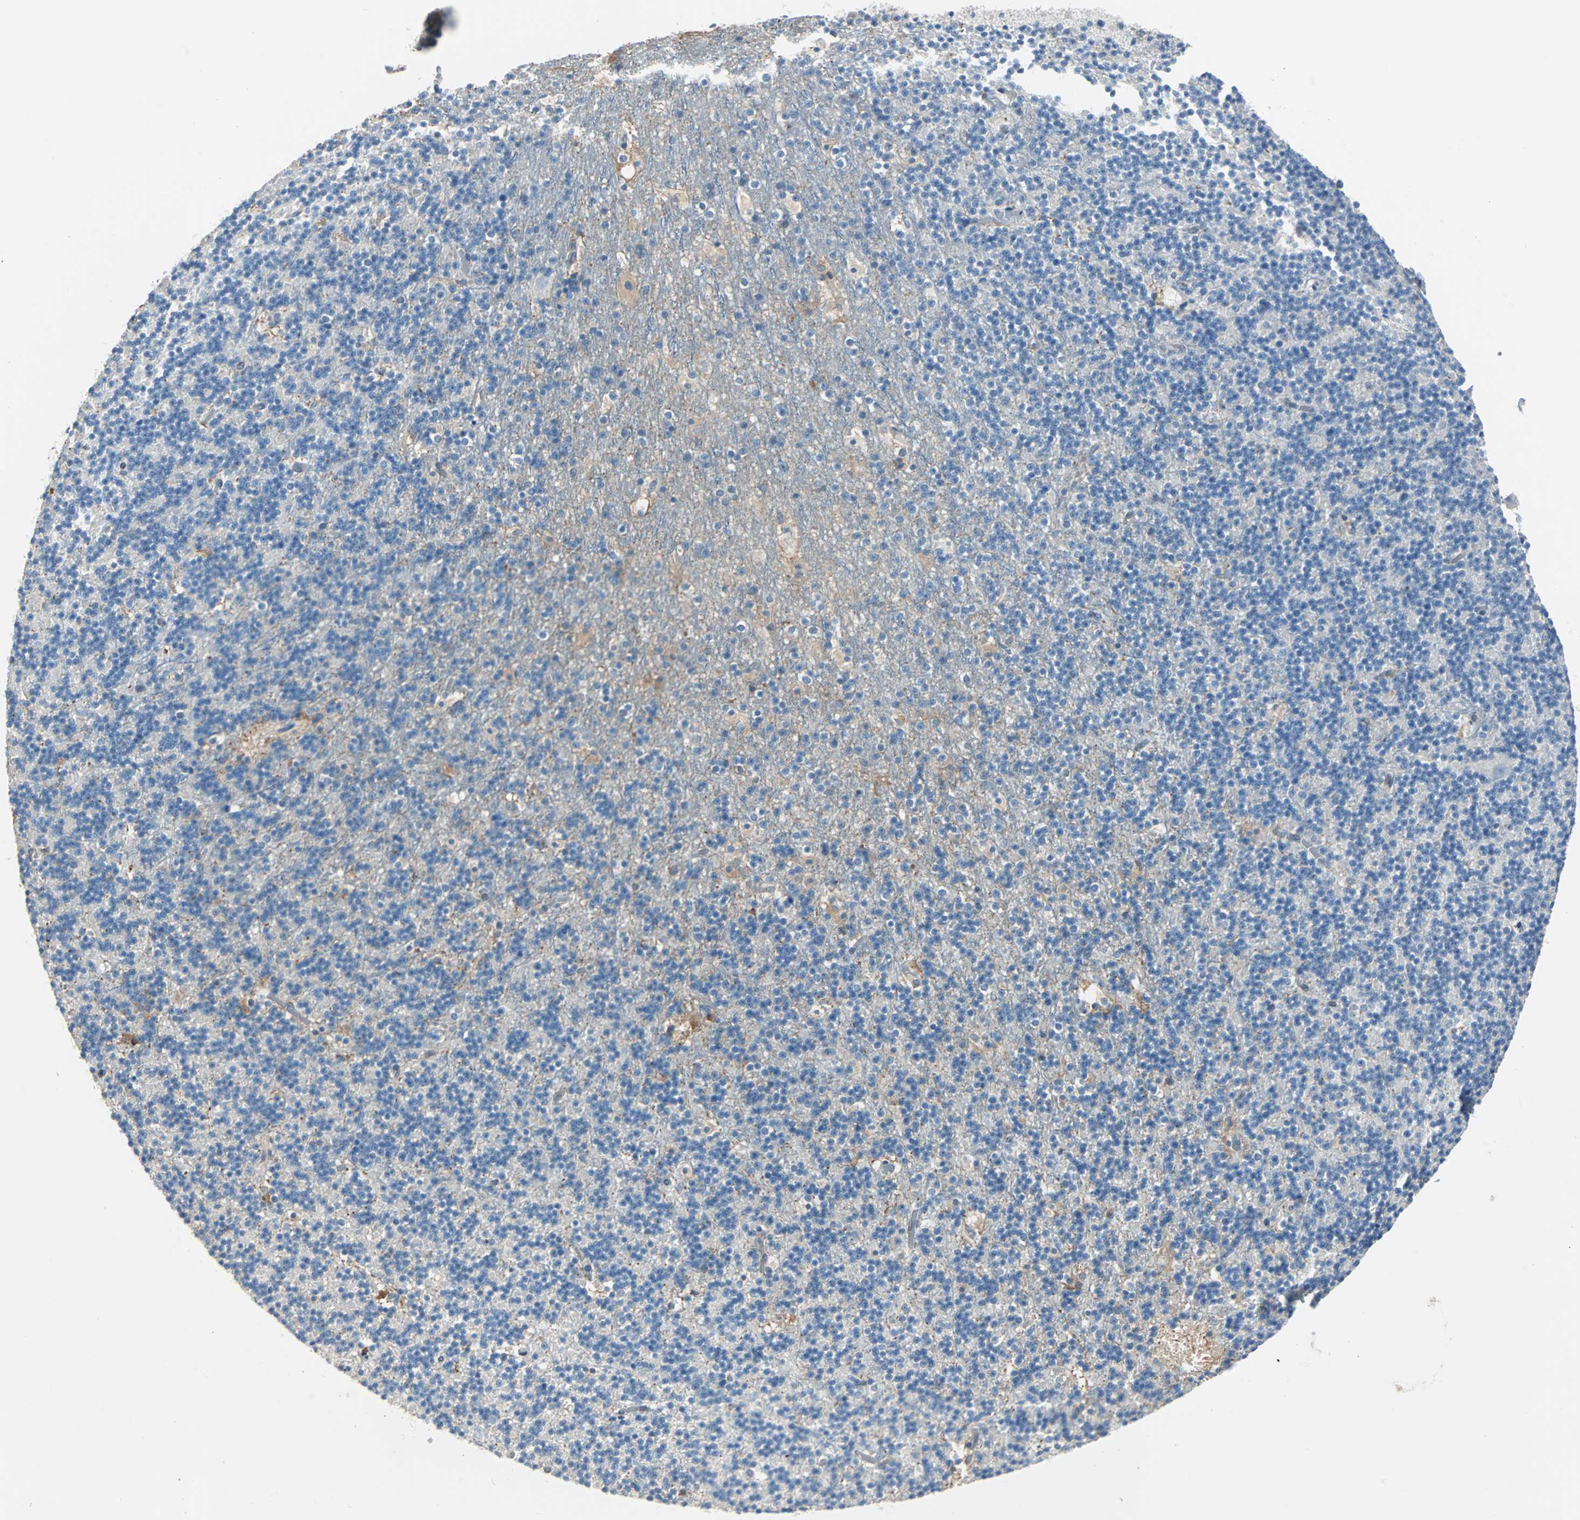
{"staining": {"intensity": "negative", "quantity": "none", "location": "none"}, "tissue": "cerebellum", "cell_type": "Cells in granular layer", "image_type": "normal", "snomed": [{"axis": "morphology", "description": "Normal tissue, NOS"}, {"axis": "topography", "description": "Cerebellum"}], "caption": "Human cerebellum stained for a protein using immunohistochemistry (IHC) reveals no staining in cells in granular layer.", "gene": "SWAP70", "patient": {"sex": "male", "age": 45}}